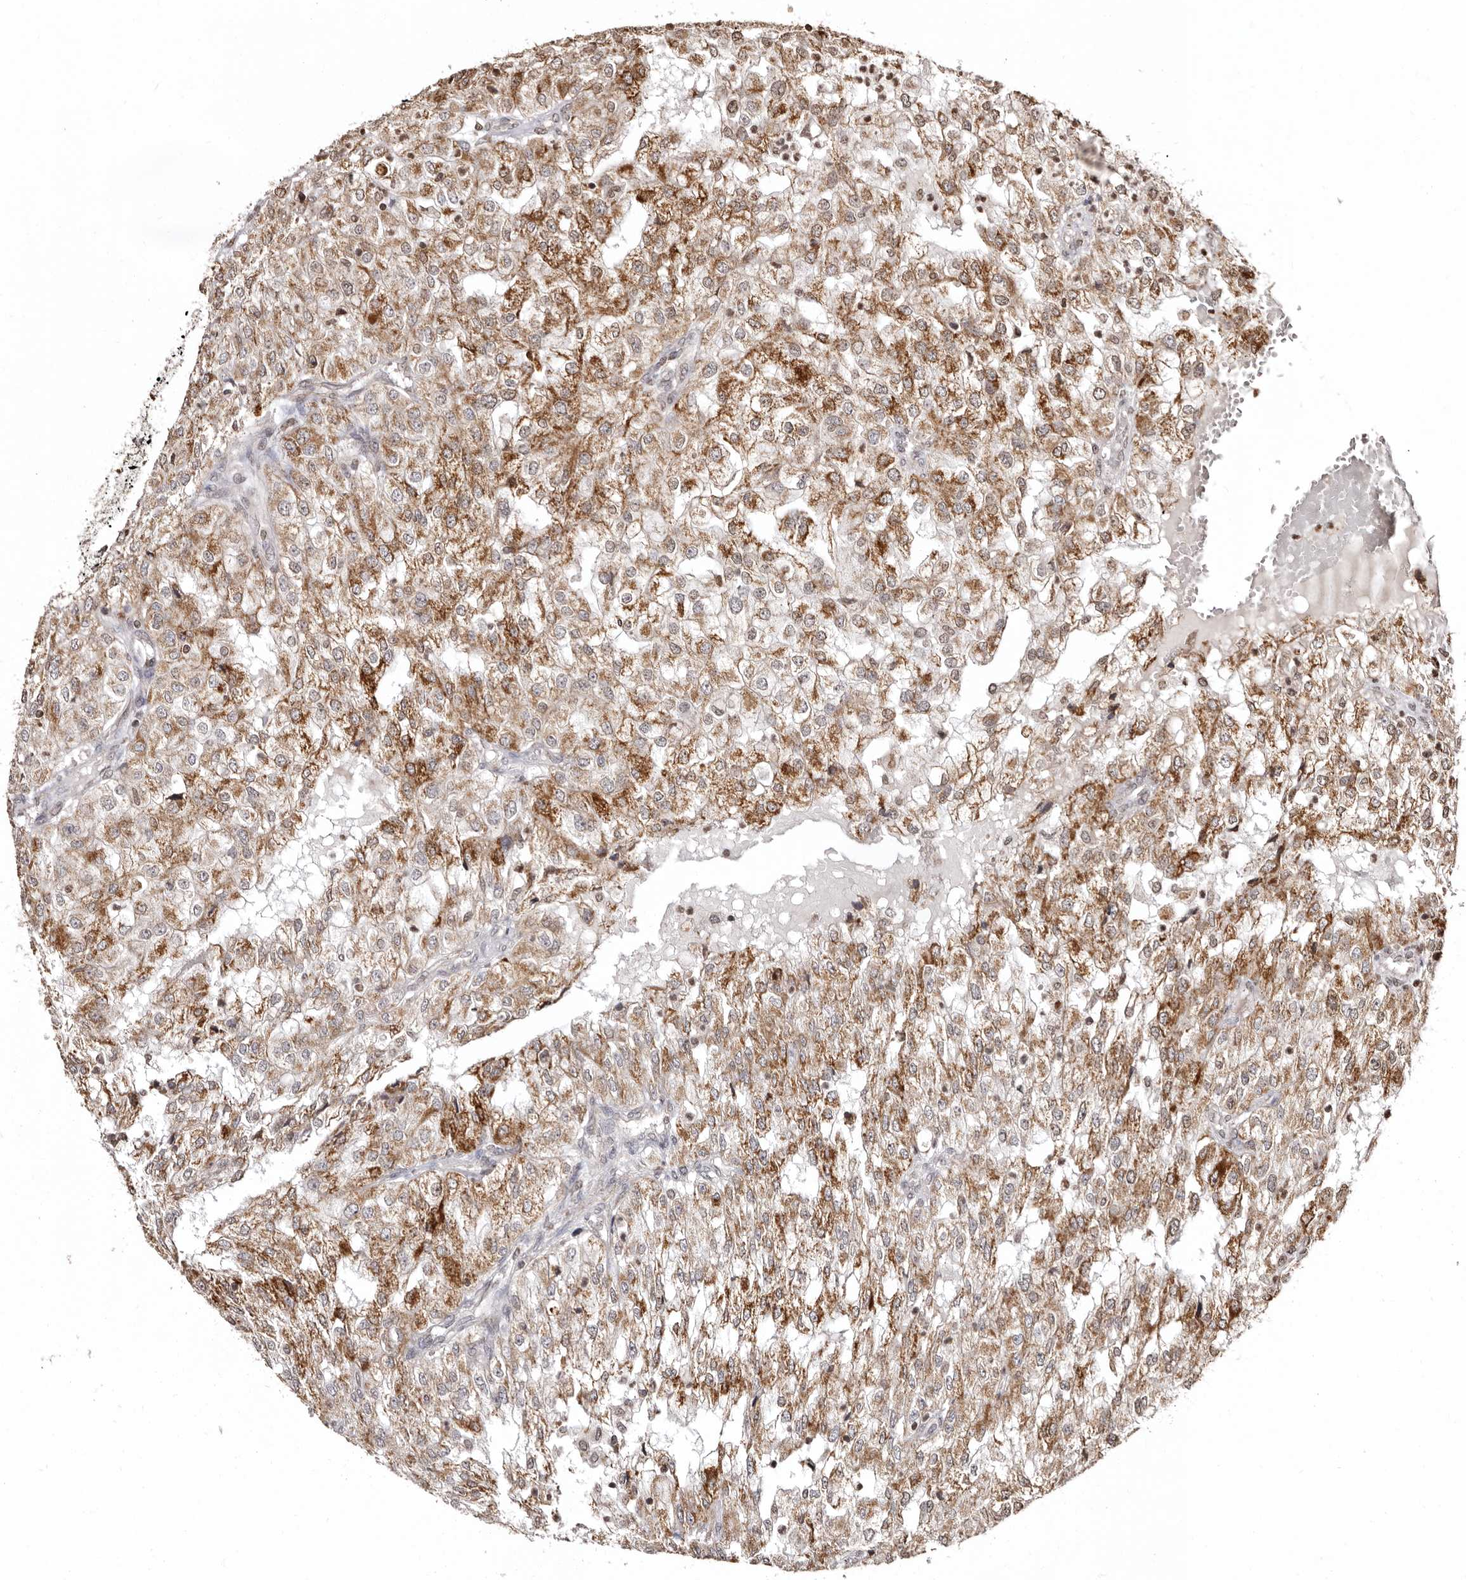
{"staining": {"intensity": "moderate", "quantity": ">75%", "location": "cytoplasmic/membranous"}, "tissue": "renal cancer", "cell_type": "Tumor cells", "image_type": "cancer", "snomed": [{"axis": "morphology", "description": "Adenocarcinoma, NOS"}, {"axis": "topography", "description": "Kidney"}], "caption": "Moderate cytoplasmic/membranous staining is identified in approximately >75% of tumor cells in renal cancer. (IHC, brightfield microscopy, high magnification).", "gene": "CCDC190", "patient": {"sex": "female", "age": 54}}